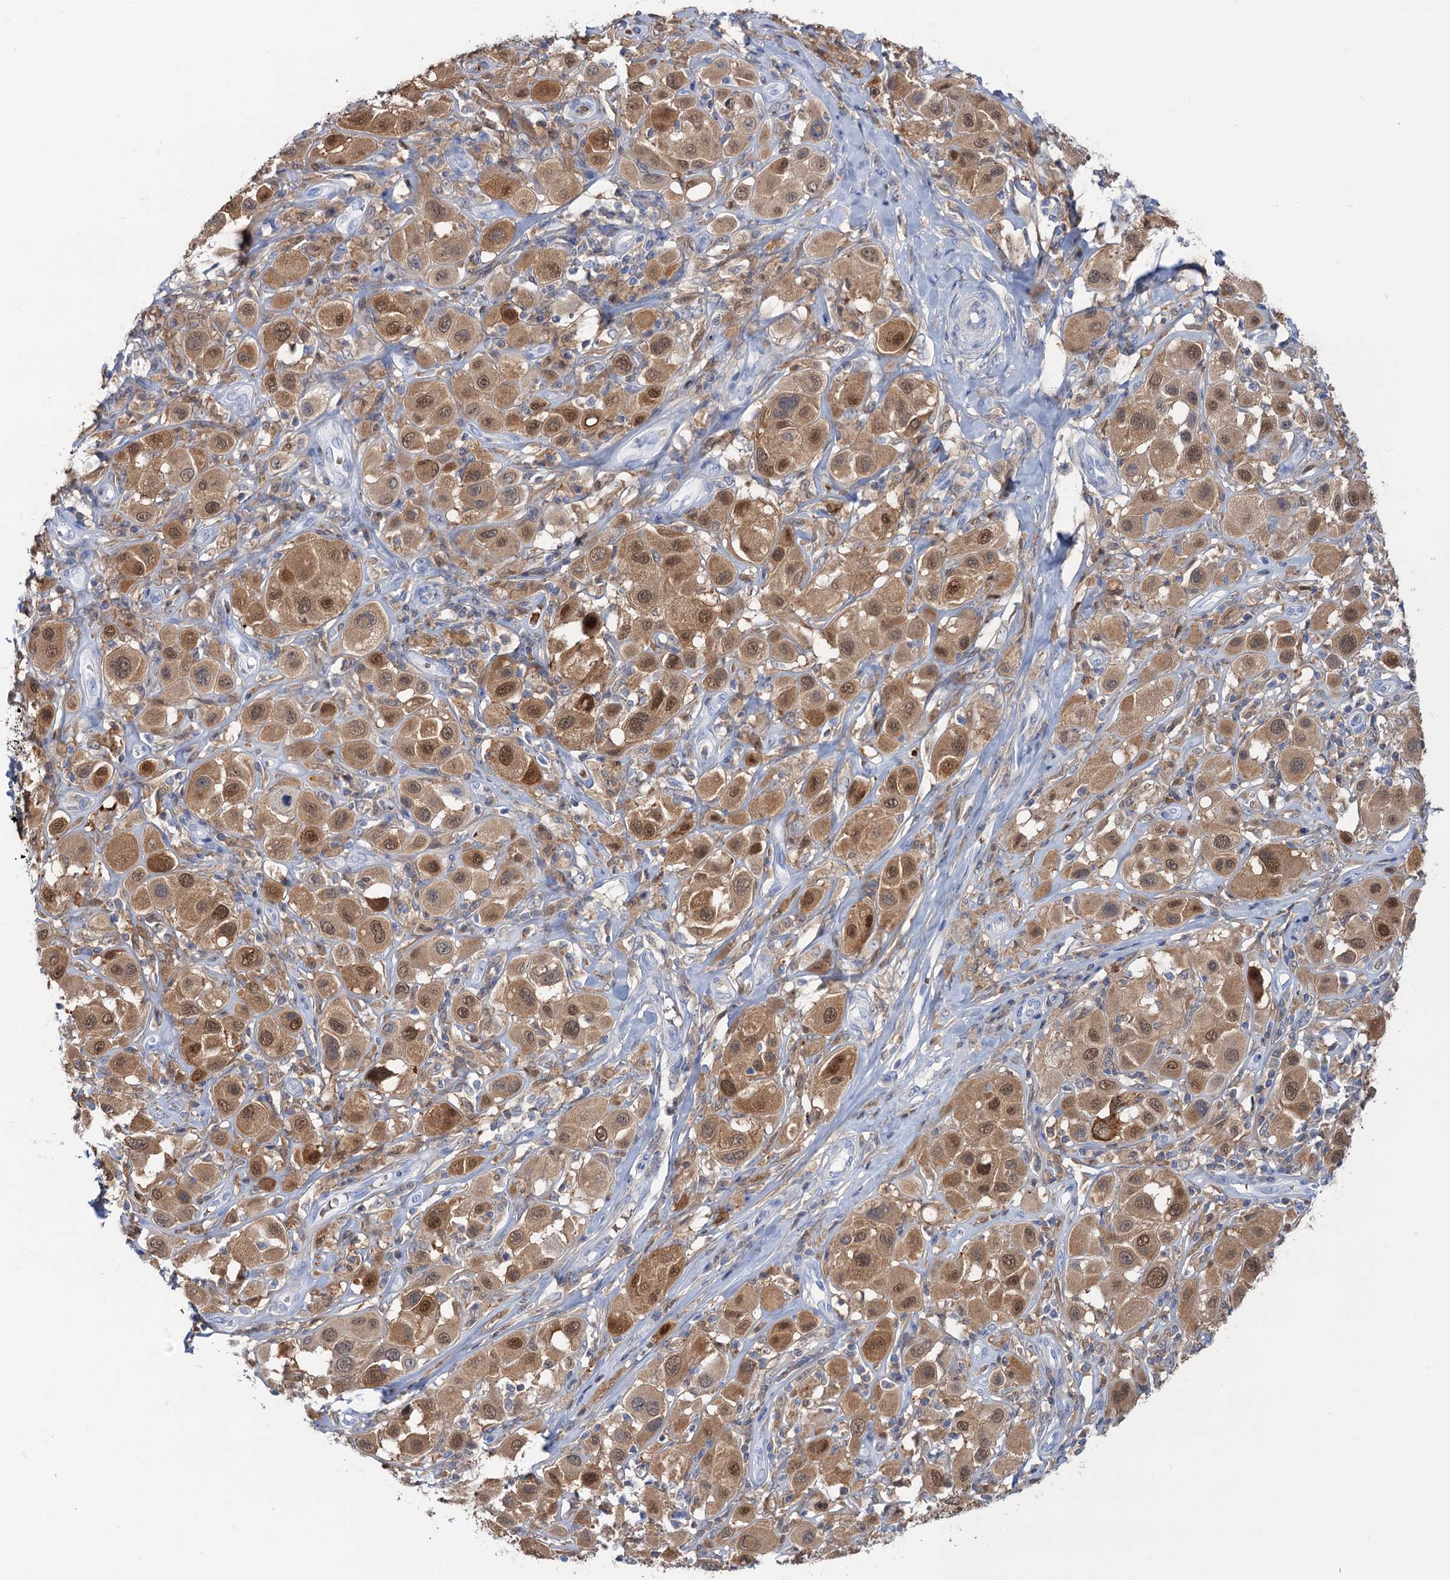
{"staining": {"intensity": "moderate", "quantity": ">75%", "location": "cytoplasmic/membranous,nuclear"}, "tissue": "melanoma", "cell_type": "Tumor cells", "image_type": "cancer", "snomed": [{"axis": "morphology", "description": "Malignant melanoma, Metastatic site"}, {"axis": "topography", "description": "Skin"}], "caption": "Melanoma stained for a protein (brown) demonstrates moderate cytoplasmic/membranous and nuclear positive staining in approximately >75% of tumor cells.", "gene": "FAH", "patient": {"sex": "male", "age": 41}}